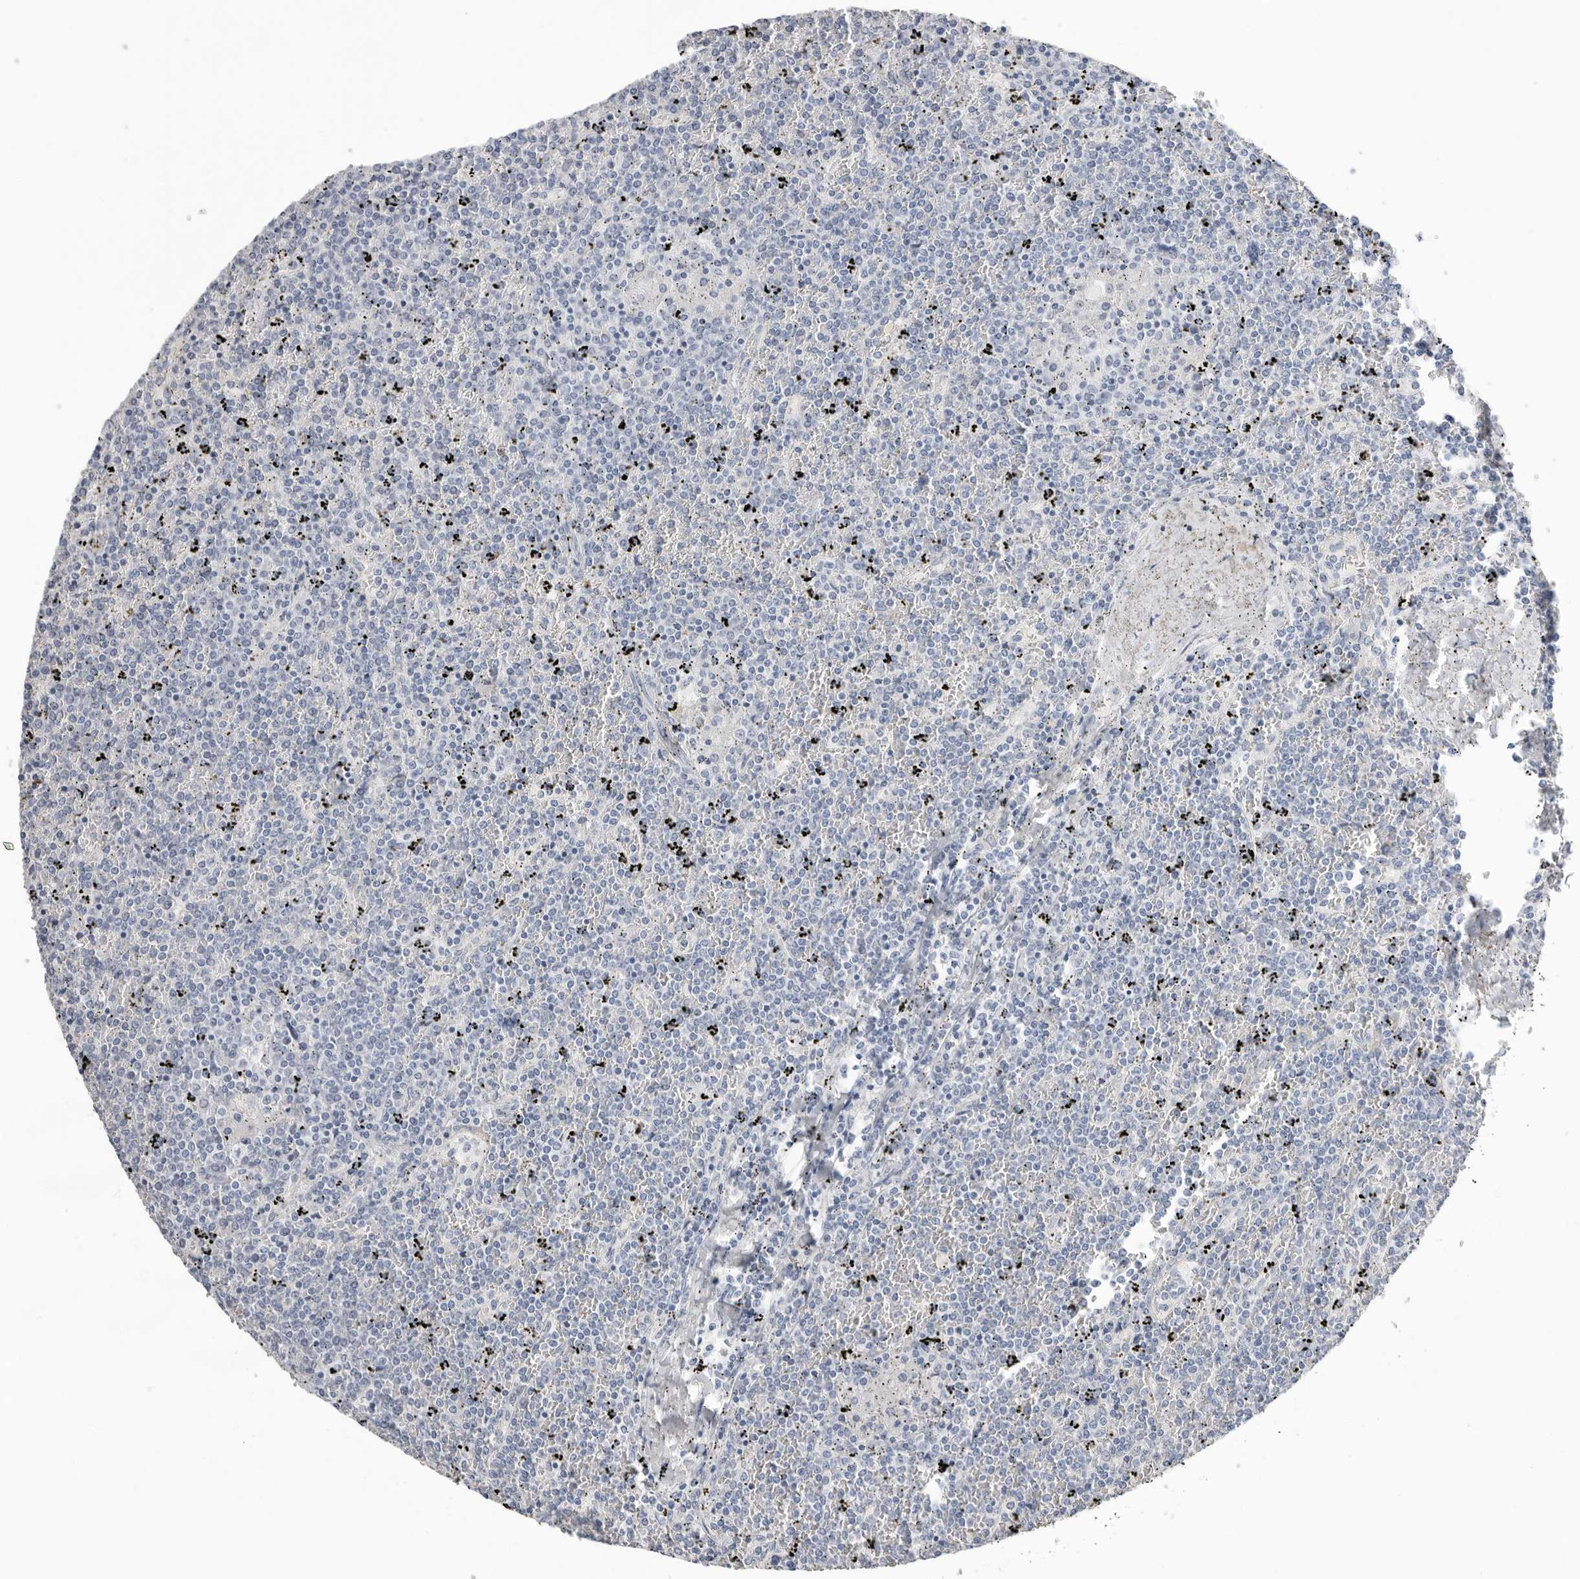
{"staining": {"intensity": "negative", "quantity": "none", "location": "none"}, "tissue": "lymphoma", "cell_type": "Tumor cells", "image_type": "cancer", "snomed": [{"axis": "morphology", "description": "Malignant lymphoma, non-Hodgkin's type, Low grade"}, {"axis": "topography", "description": "Spleen"}], "caption": "Photomicrograph shows no significant protein expression in tumor cells of lymphoma. Nuclei are stained in blue.", "gene": "APOA2", "patient": {"sex": "female", "age": 19}}